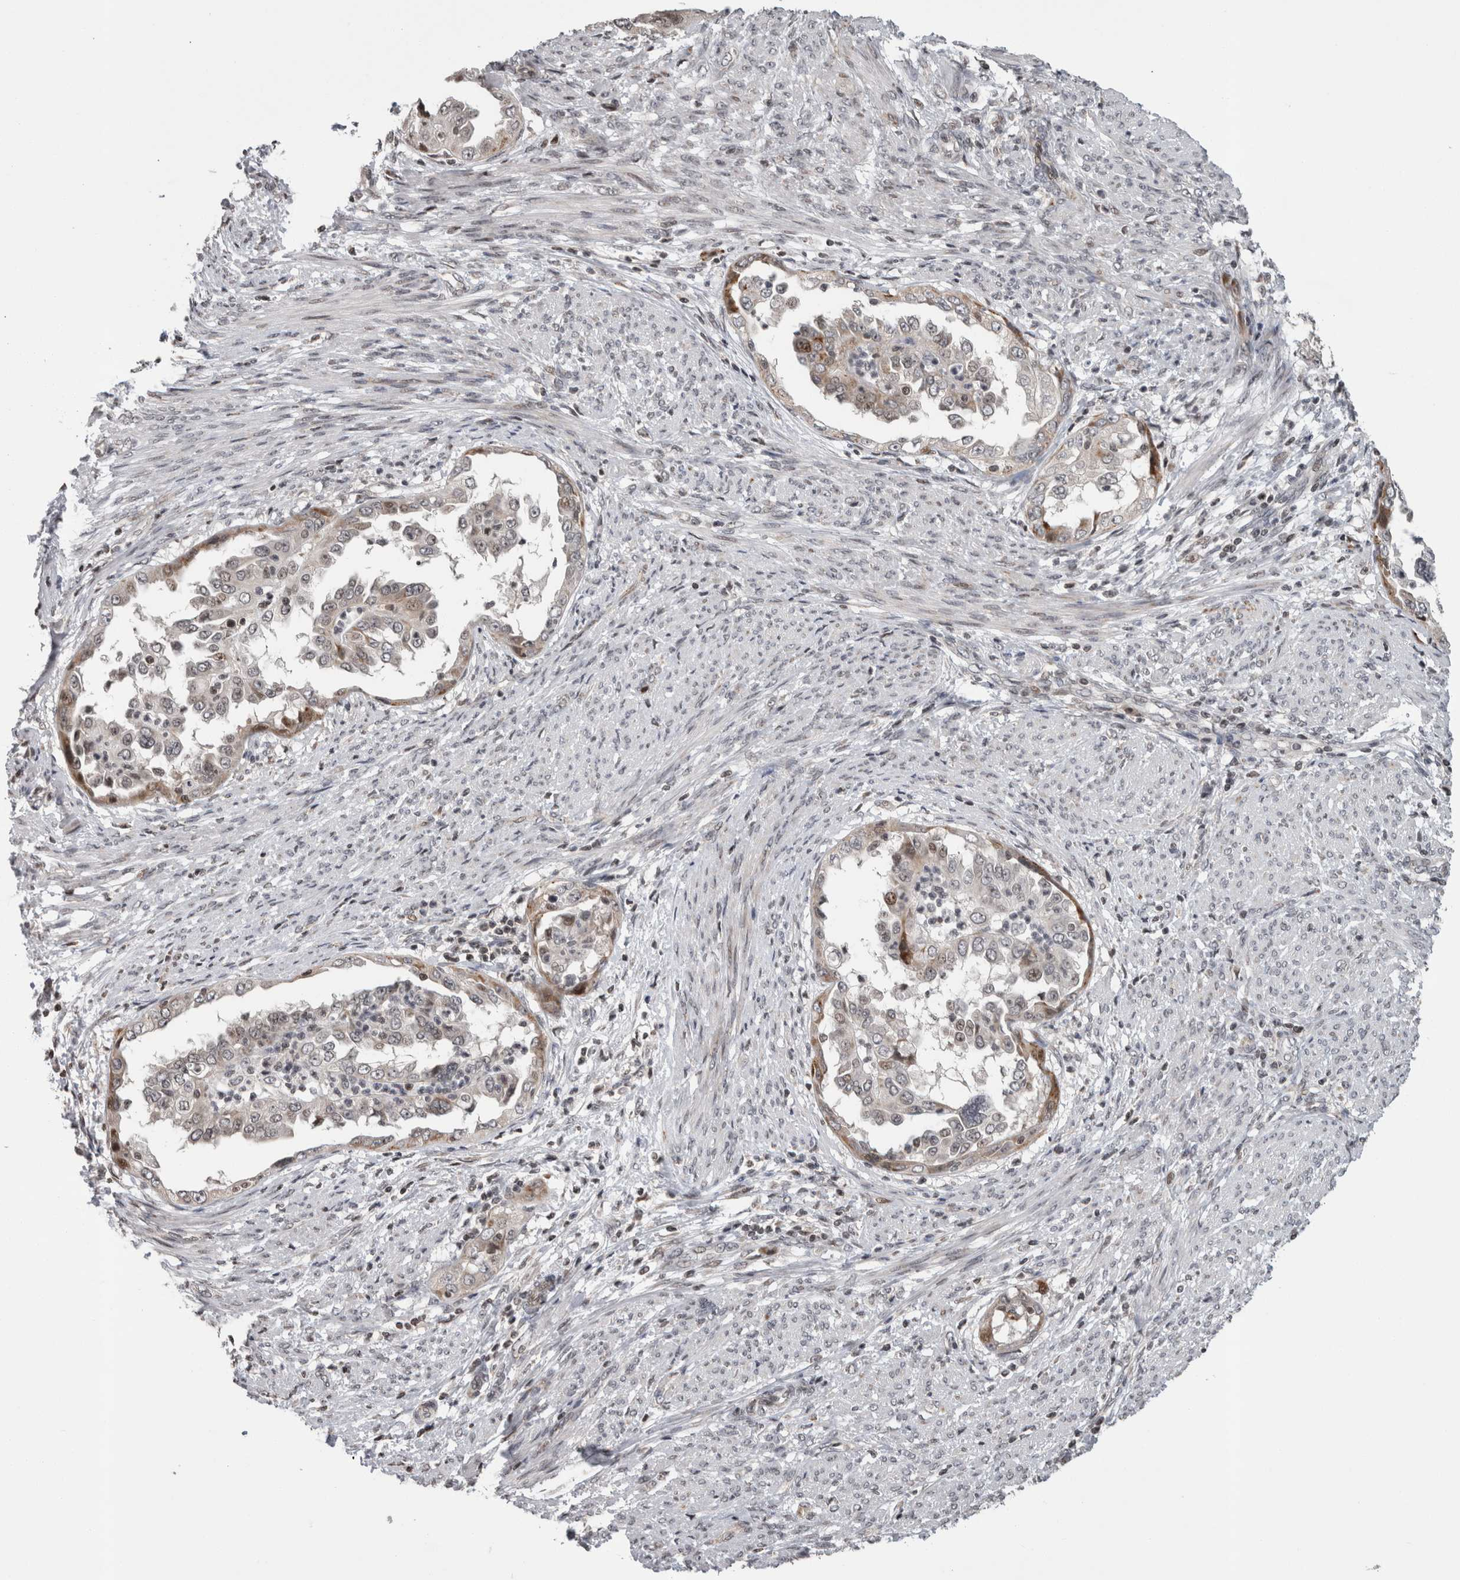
{"staining": {"intensity": "weak", "quantity": "<25%", "location": "cytoplasmic/membranous,nuclear"}, "tissue": "endometrial cancer", "cell_type": "Tumor cells", "image_type": "cancer", "snomed": [{"axis": "morphology", "description": "Adenocarcinoma, NOS"}, {"axis": "topography", "description": "Endometrium"}], "caption": "This is an immunohistochemistry (IHC) micrograph of endometrial cancer. There is no staining in tumor cells.", "gene": "ZBTB11", "patient": {"sex": "female", "age": 85}}